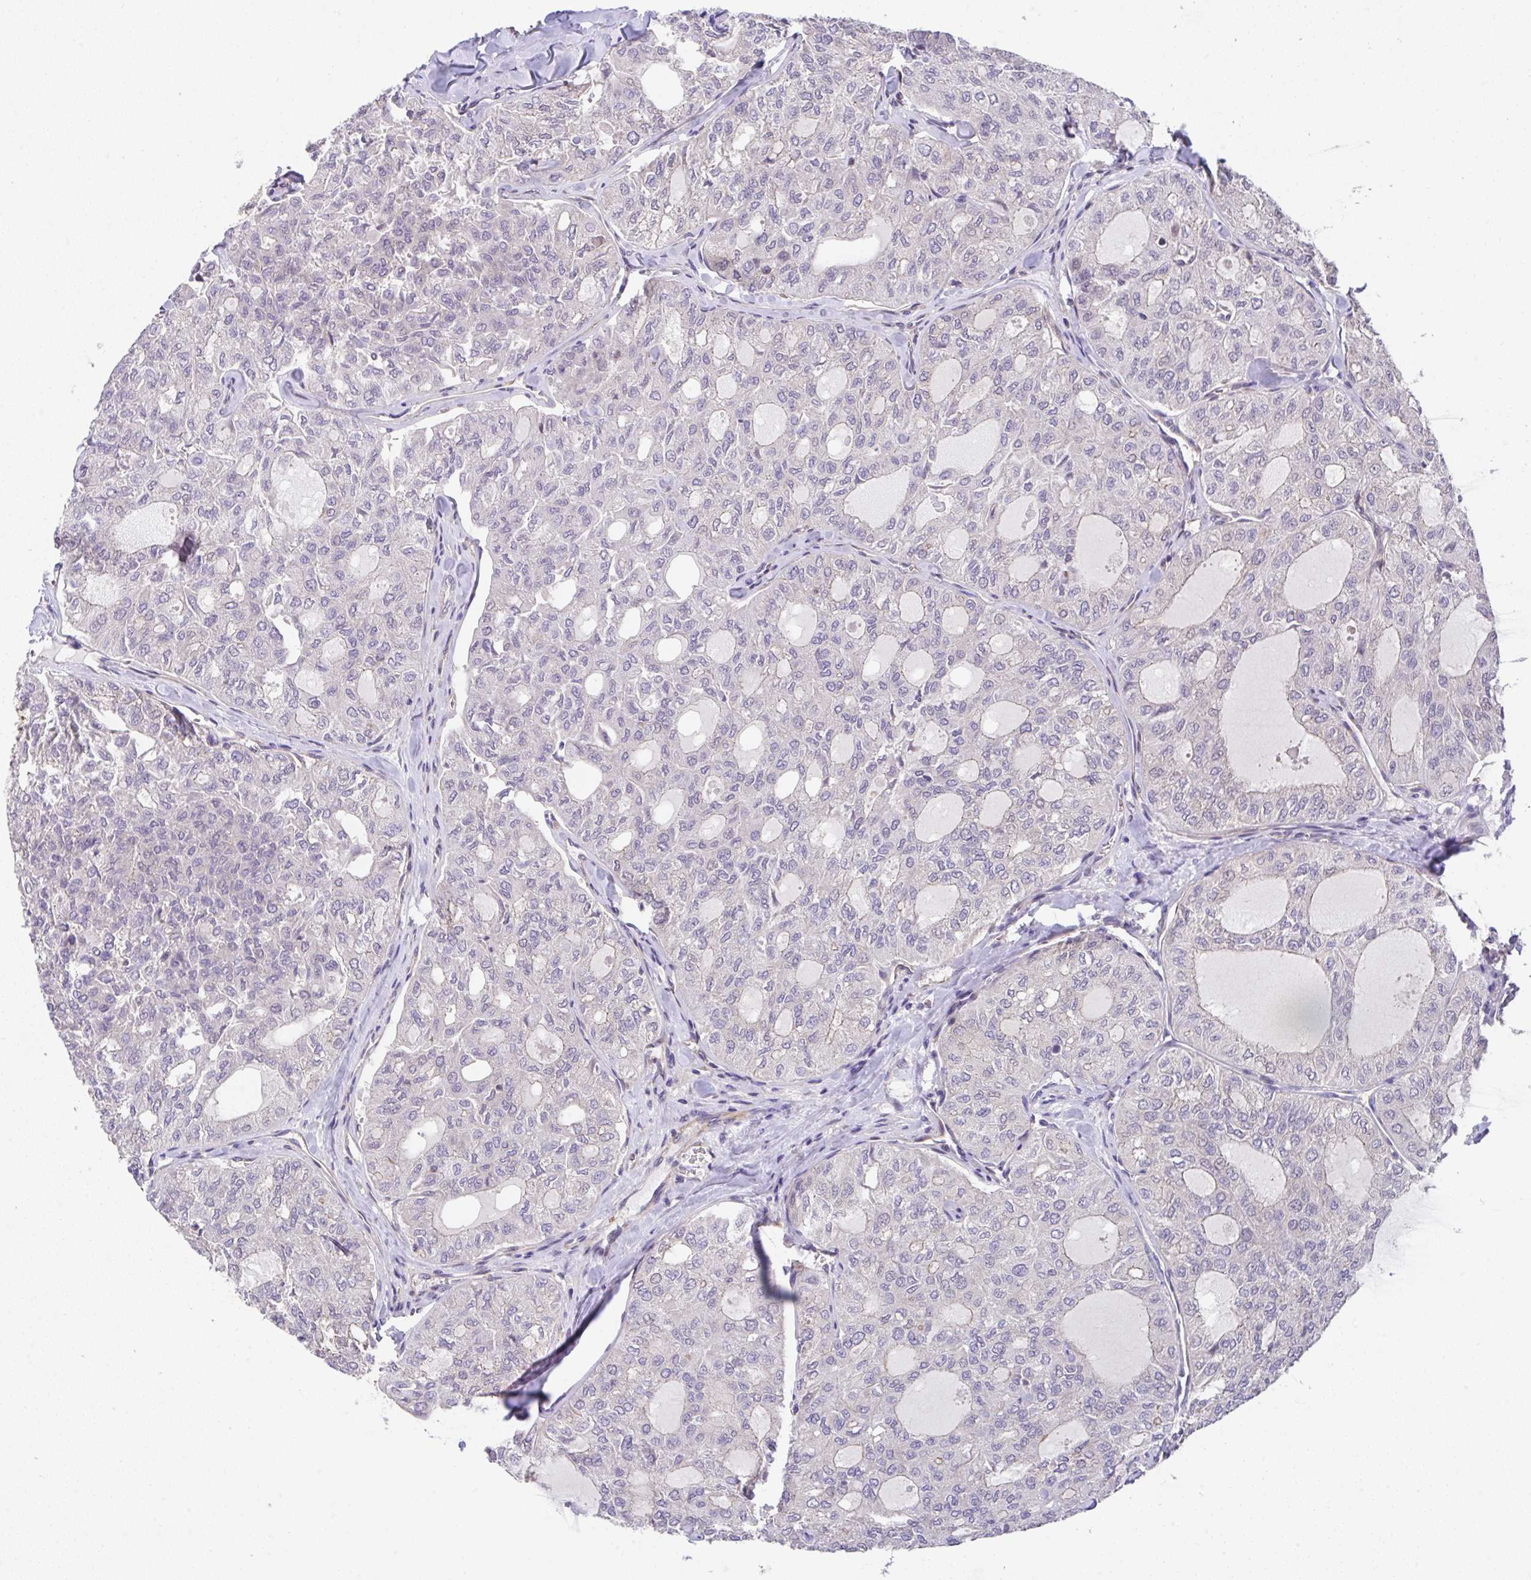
{"staining": {"intensity": "negative", "quantity": "none", "location": "none"}, "tissue": "thyroid cancer", "cell_type": "Tumor cells", "image_type": "cancer", "snomed": [{"axis": "morphology", "description": "Follicular adenoma carcinoma, NOS"}, {"axis": "topography", "description": "Thyroid gland"}], "caption": "Tumor cells show no significant staining in thyroid follicular adenoma carcinoma.", "gene": "ZNF696", "patient": {"sex": "male", "age": 75}}